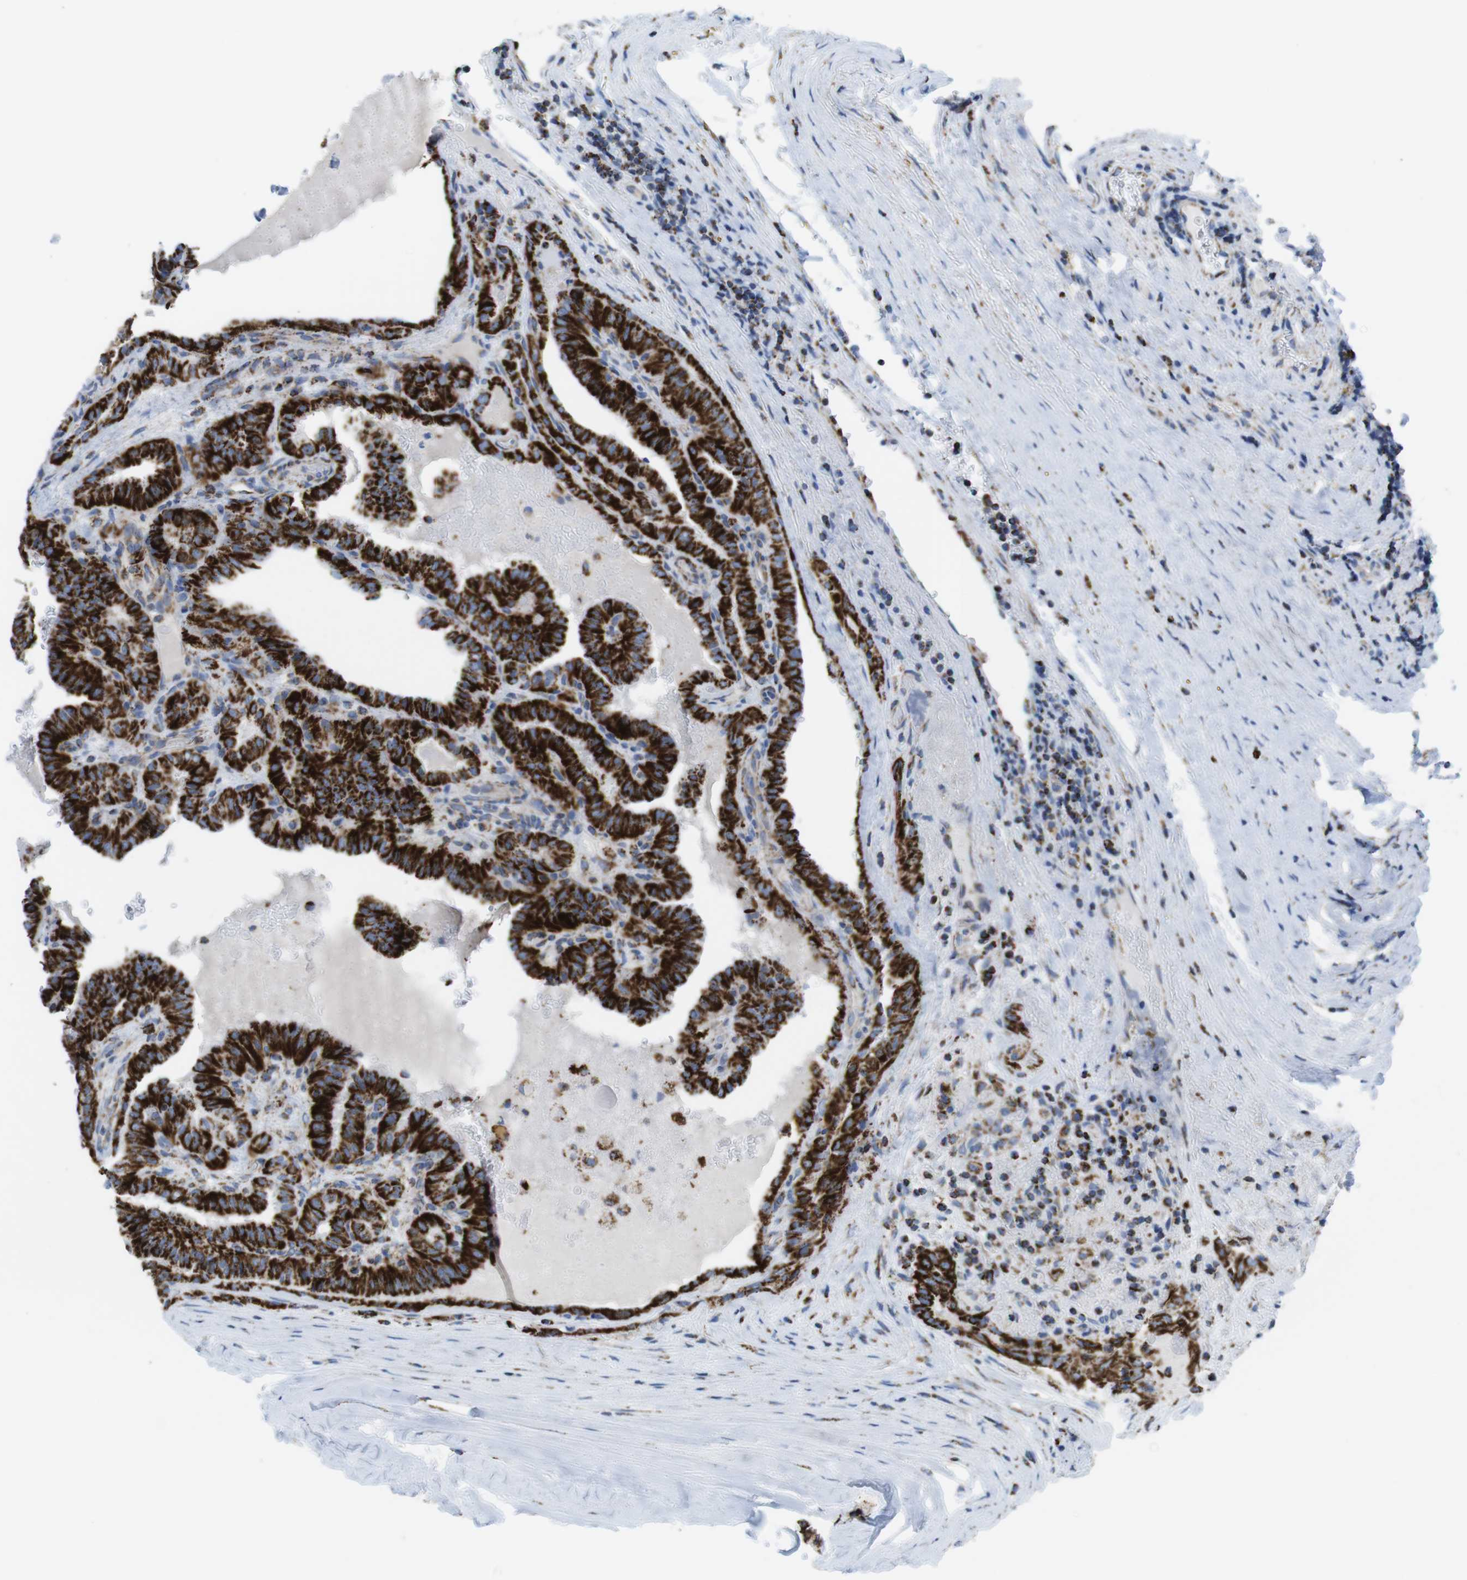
{"staining": {"intensity": "strong", "quantity": ">75%", "location": "cytoplasmic/membranous"}, "tissue": "thyroid cancer", "cell_type": "Tumor cells", "image_type": "cancer", "snomed": [{"axis": "morphology", "description": "Papillary adenocarcinoma, NOS"}, {"axis": "topography", "description": "Thyroid gland"}], "caption": "Strong cytoplasmic/membranous expression for a protein is seen in about >75% of tumor cells of papillary adenocarcinoma (thyroid) using immunohistochemistry (IHC).", "gene": "ATP5PO", "patient": {"sex": "male", "age": 77}}